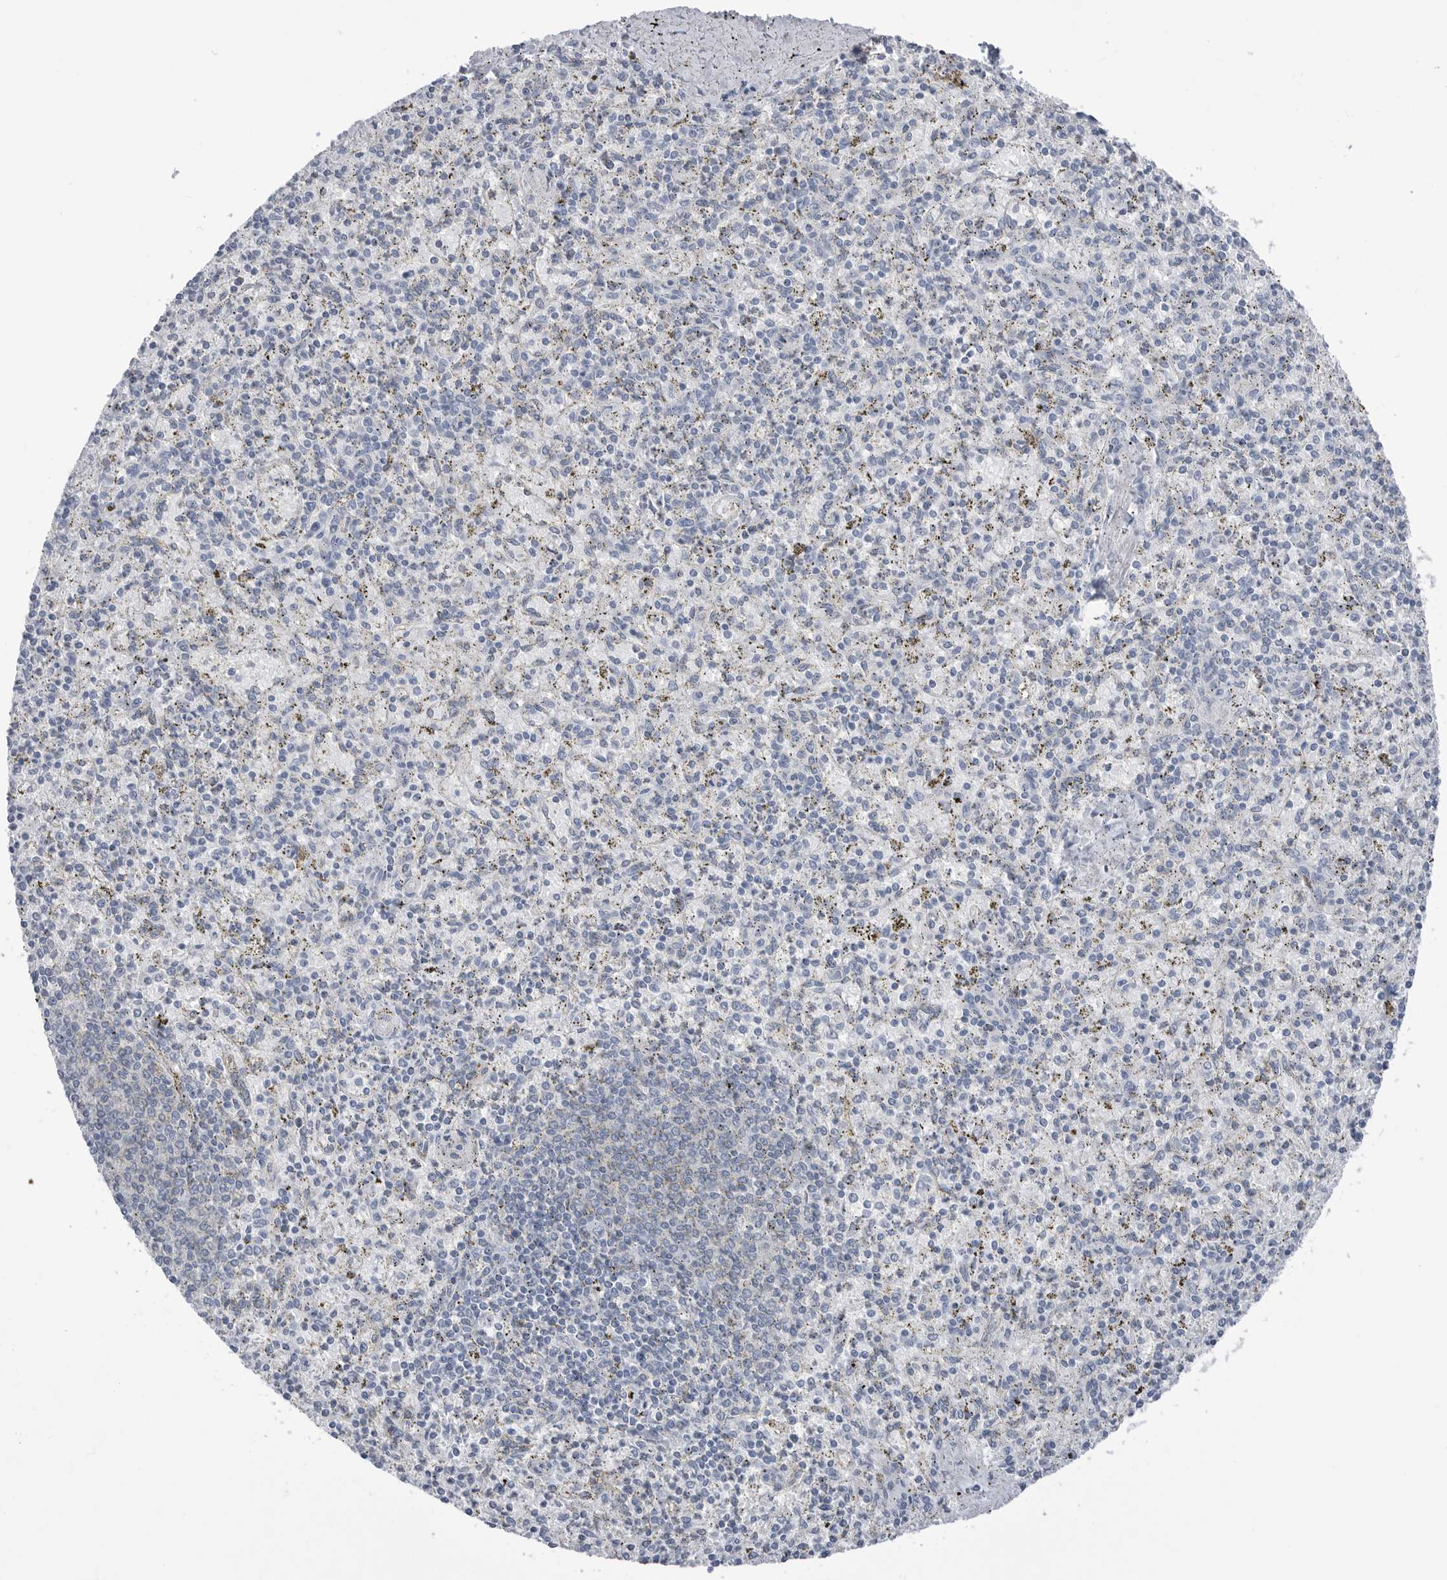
{"staining": {"intensity": "negative", "quantity": "none", "location": "none"}, "tissue": "spleen", "cell_type": "Cells in red pulp", "image_type": "normal", "snomed": [{"axis": "morphology", "description": "Normal tissue, NOS"}, {"axis": "topography", "description": "Spleen"}], "caption": "This is an immunohistochemistry micrograph of benign human spleen. There is no staining in cells in red pulp.", "gene": "ABHD12", "patient": {"sex": "male", "age": 72}}